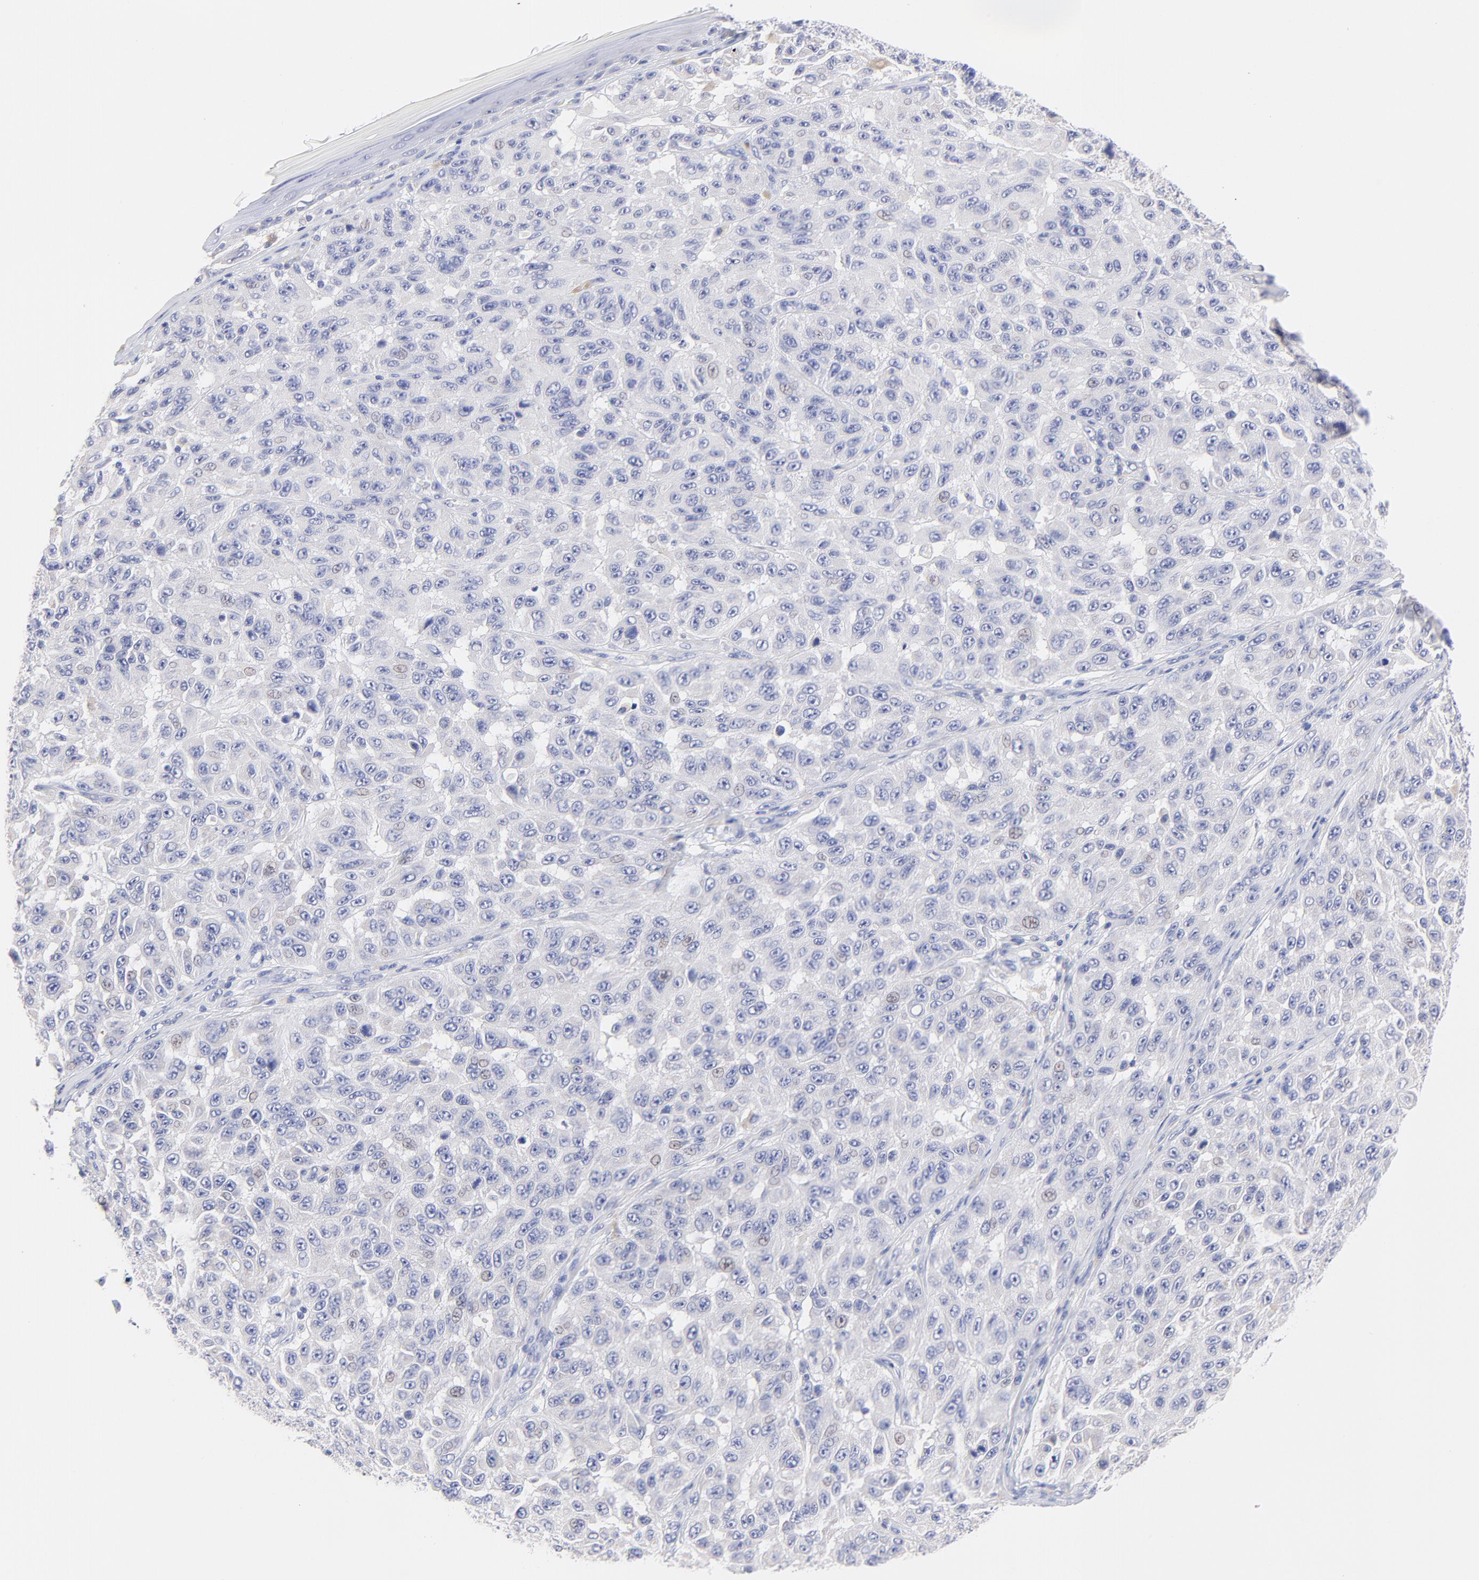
{"staining": {"intensity": "weak", "quantity": "<25%", "location": "nuclear"}, "tissue": "melanoma", "cell_type": "Tumor cells", "image_type": "cancer", "snomed": [{"axis": "morphology", "description": "Malignant melanoma, NOS"}, {"axis": "topography", "description": "Skin"}], "caption": "High power microscopy micrograph of an immunohistochemistry (IHC) image of malignant melanoma, revealing no significant positivity in tumor cells.", "gene": "EBP", "patient": {"sex": "male", "age": 30}}